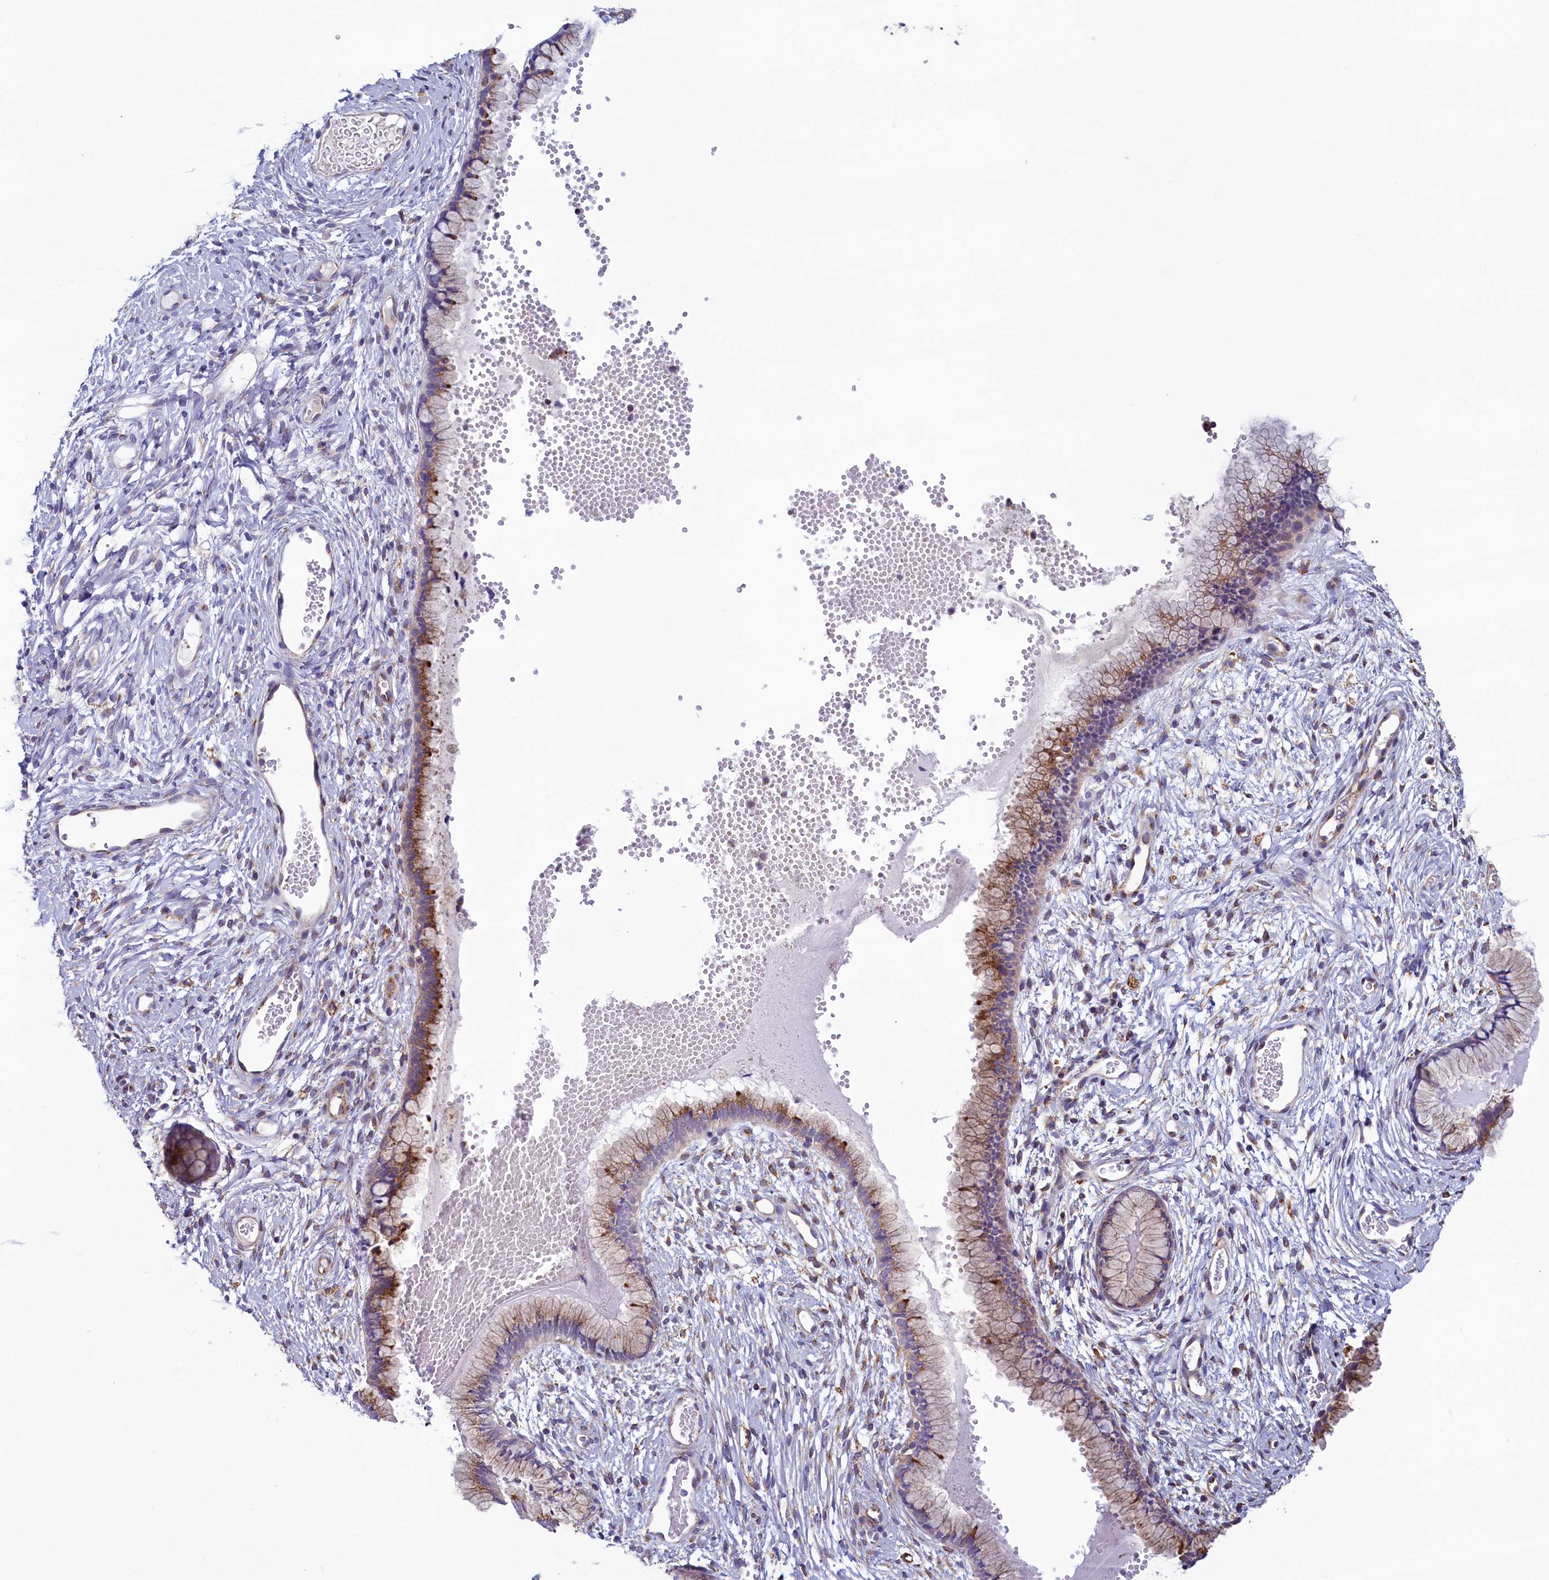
{"staining": {"intensity": "moderate", "quantity": ">75%", "location": "cytoplasmic/membranous"}, "tissue": "cervix", "cell_type": "Glandular cells", "image_type": "normal", "snomed": [{"axis": "morphology", "description": "Normal tissue, NOS"}, {"axis": "topography", "description": "Cervix"}], "caption": "The micrograph displays staining of normal cervix, revealing moderate cytoplasmic/membranous protein expression (brown color) within glandular cells.", "gene": "GPR21", "patient": {"sex": "female", "age": 42}}